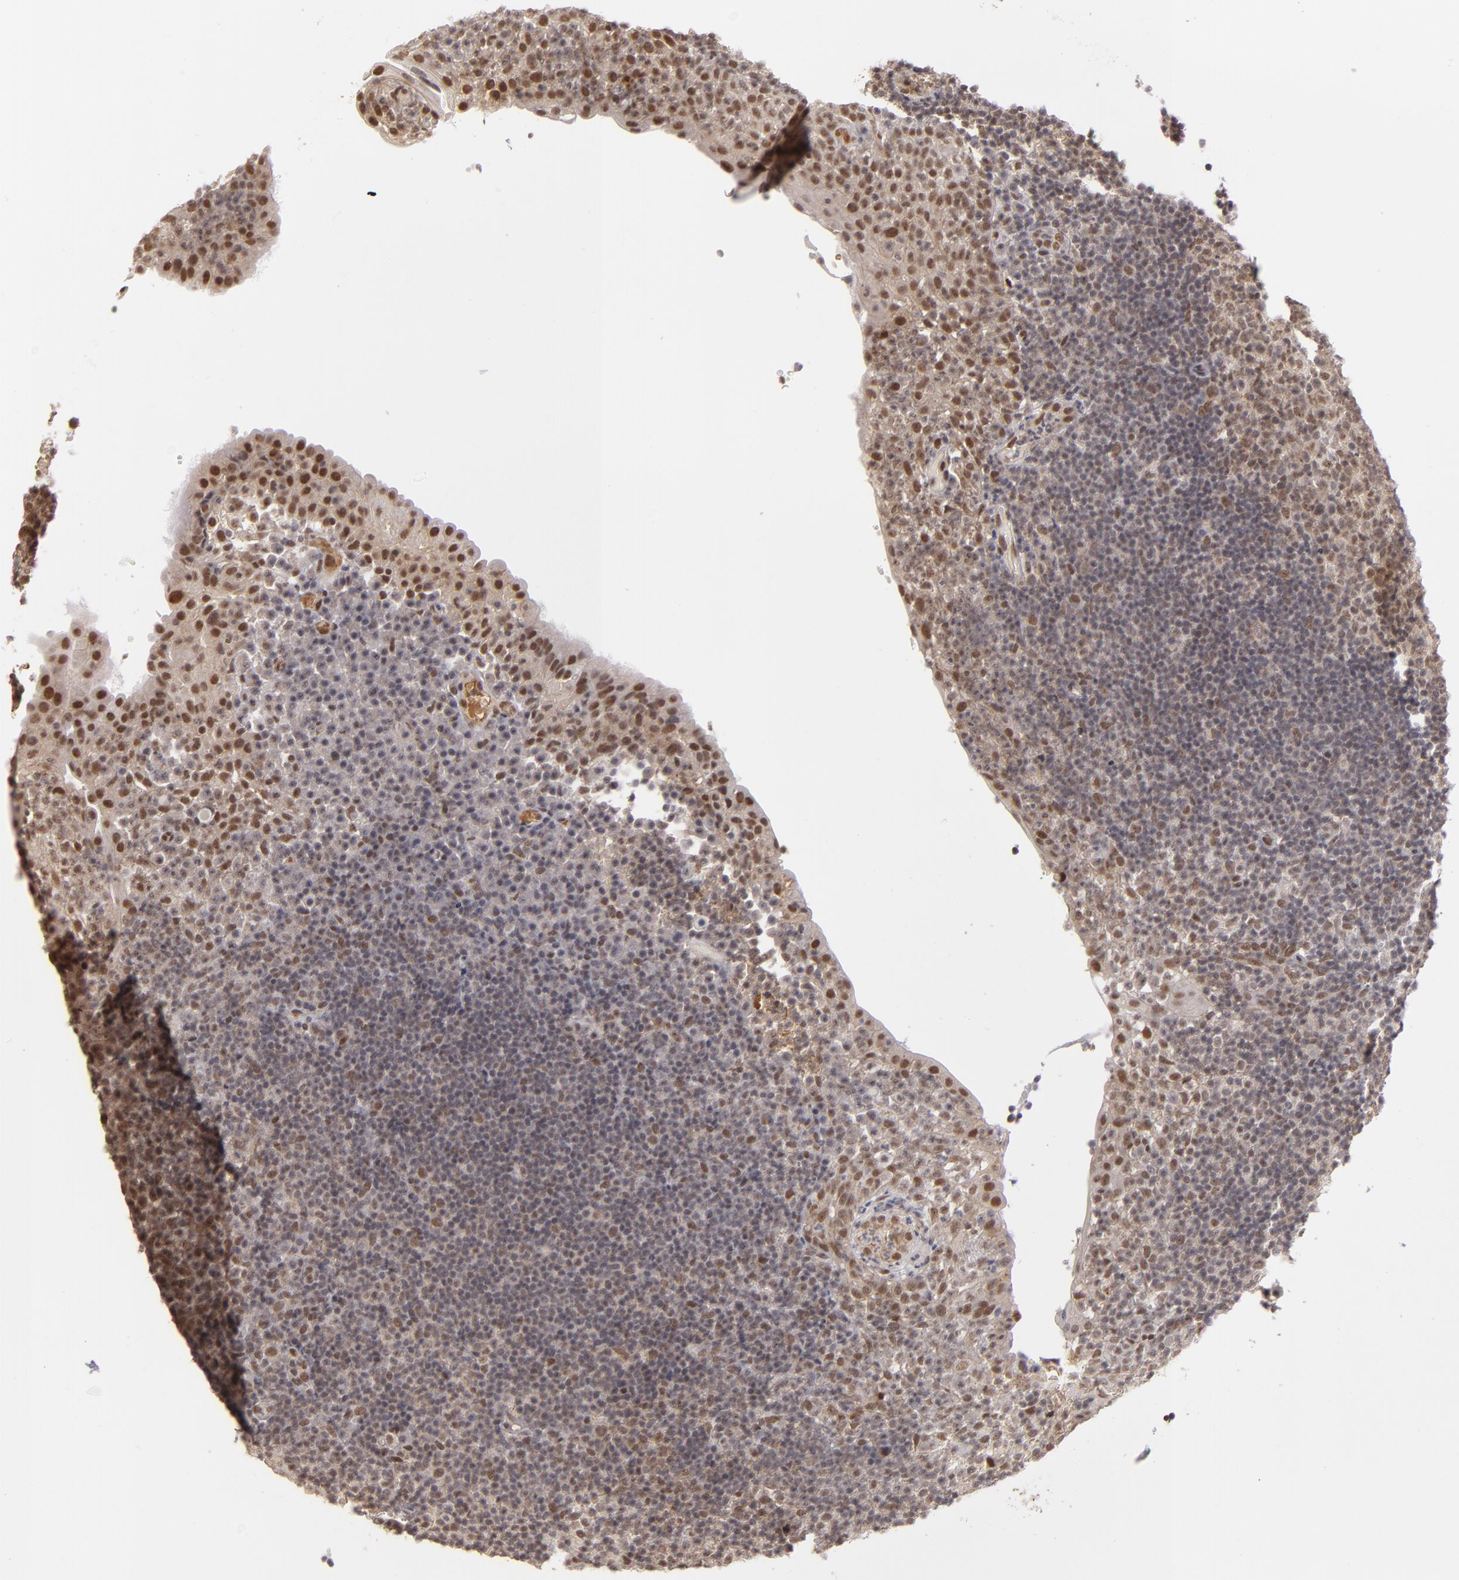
{"staining": {"intensity": "weak", "quantity": "25%-75%", "location": "cytoplasmic/membranous,nuclear"}, "tissue": "tonsil", "cell_type": "Germinal center cells", "image_type": "normal", "snomed": [{"axis": "morphology", "description": "Normal tissue, NOS"}, {"axis": "topography", "description": "Tonsil"}], "caption": "There is low levels of weak cytoplasmic/membranous,nuclear positivity in germinal center cells of benign tonsil, as demonstrated by immunohistochemical staining (brown color).", "gene": "ZNF234", "patient": {"sex": "female", "age": 40}}